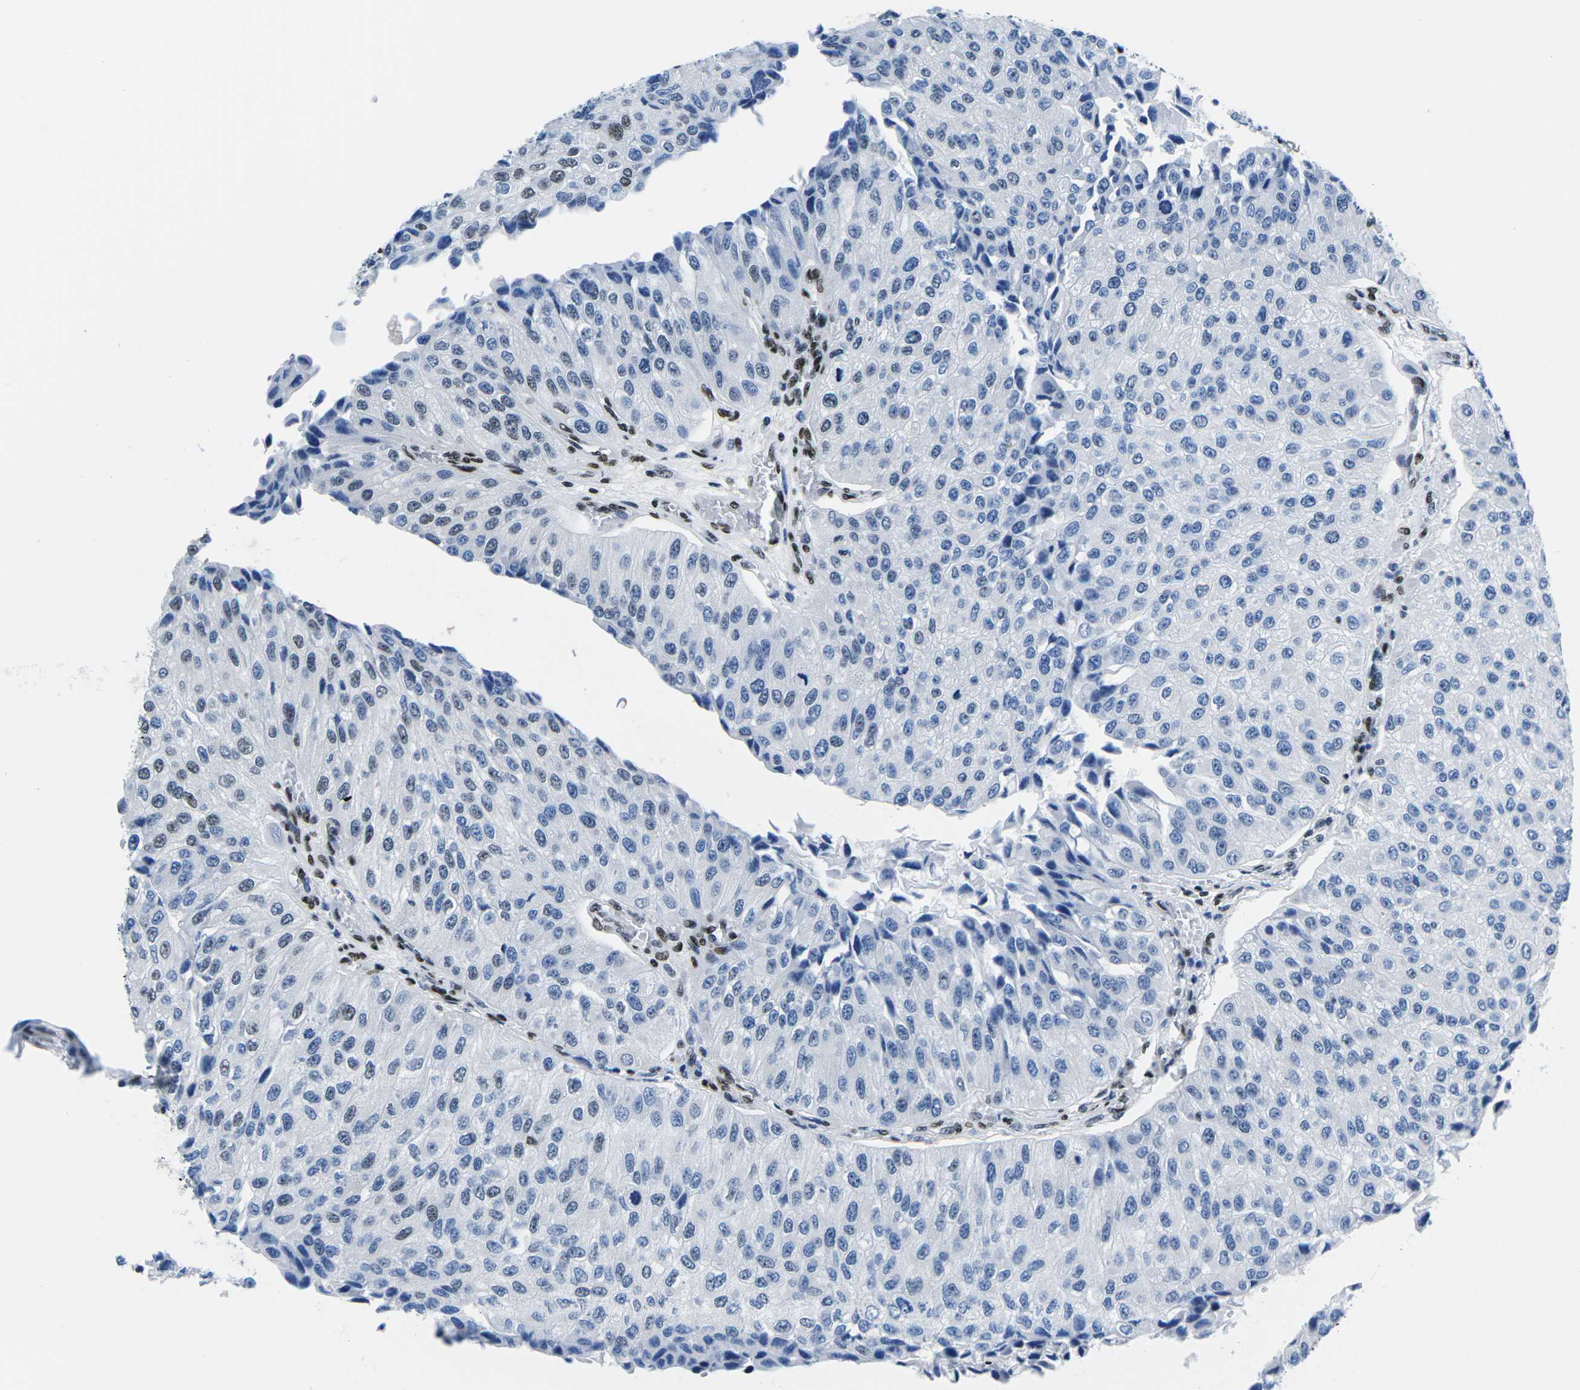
{"staining": {"intensity": "moderate", "quantity": "25%-75%", "location": "nuclear"}, "tissue": "urothelial cancer", "cell_type": "Tumor cells", "image_type": "cancer", "snomed": [{"axis": "morphology", "description": "Urothelial carcinoma, High grade"}, {"axis": "topography", "description": "Kidney"}, {"axis": "topography", "description": "Urinary bladder"}], "caption": "Immunohistochemical staining of human high-grade urothelial carcinoma exhibits medium levels of moderate nuclear protein positivity in approximately 25%-75% of tumor cells.", "gene": "ATF1", "patient": {"sex": "male", "age": 77}}